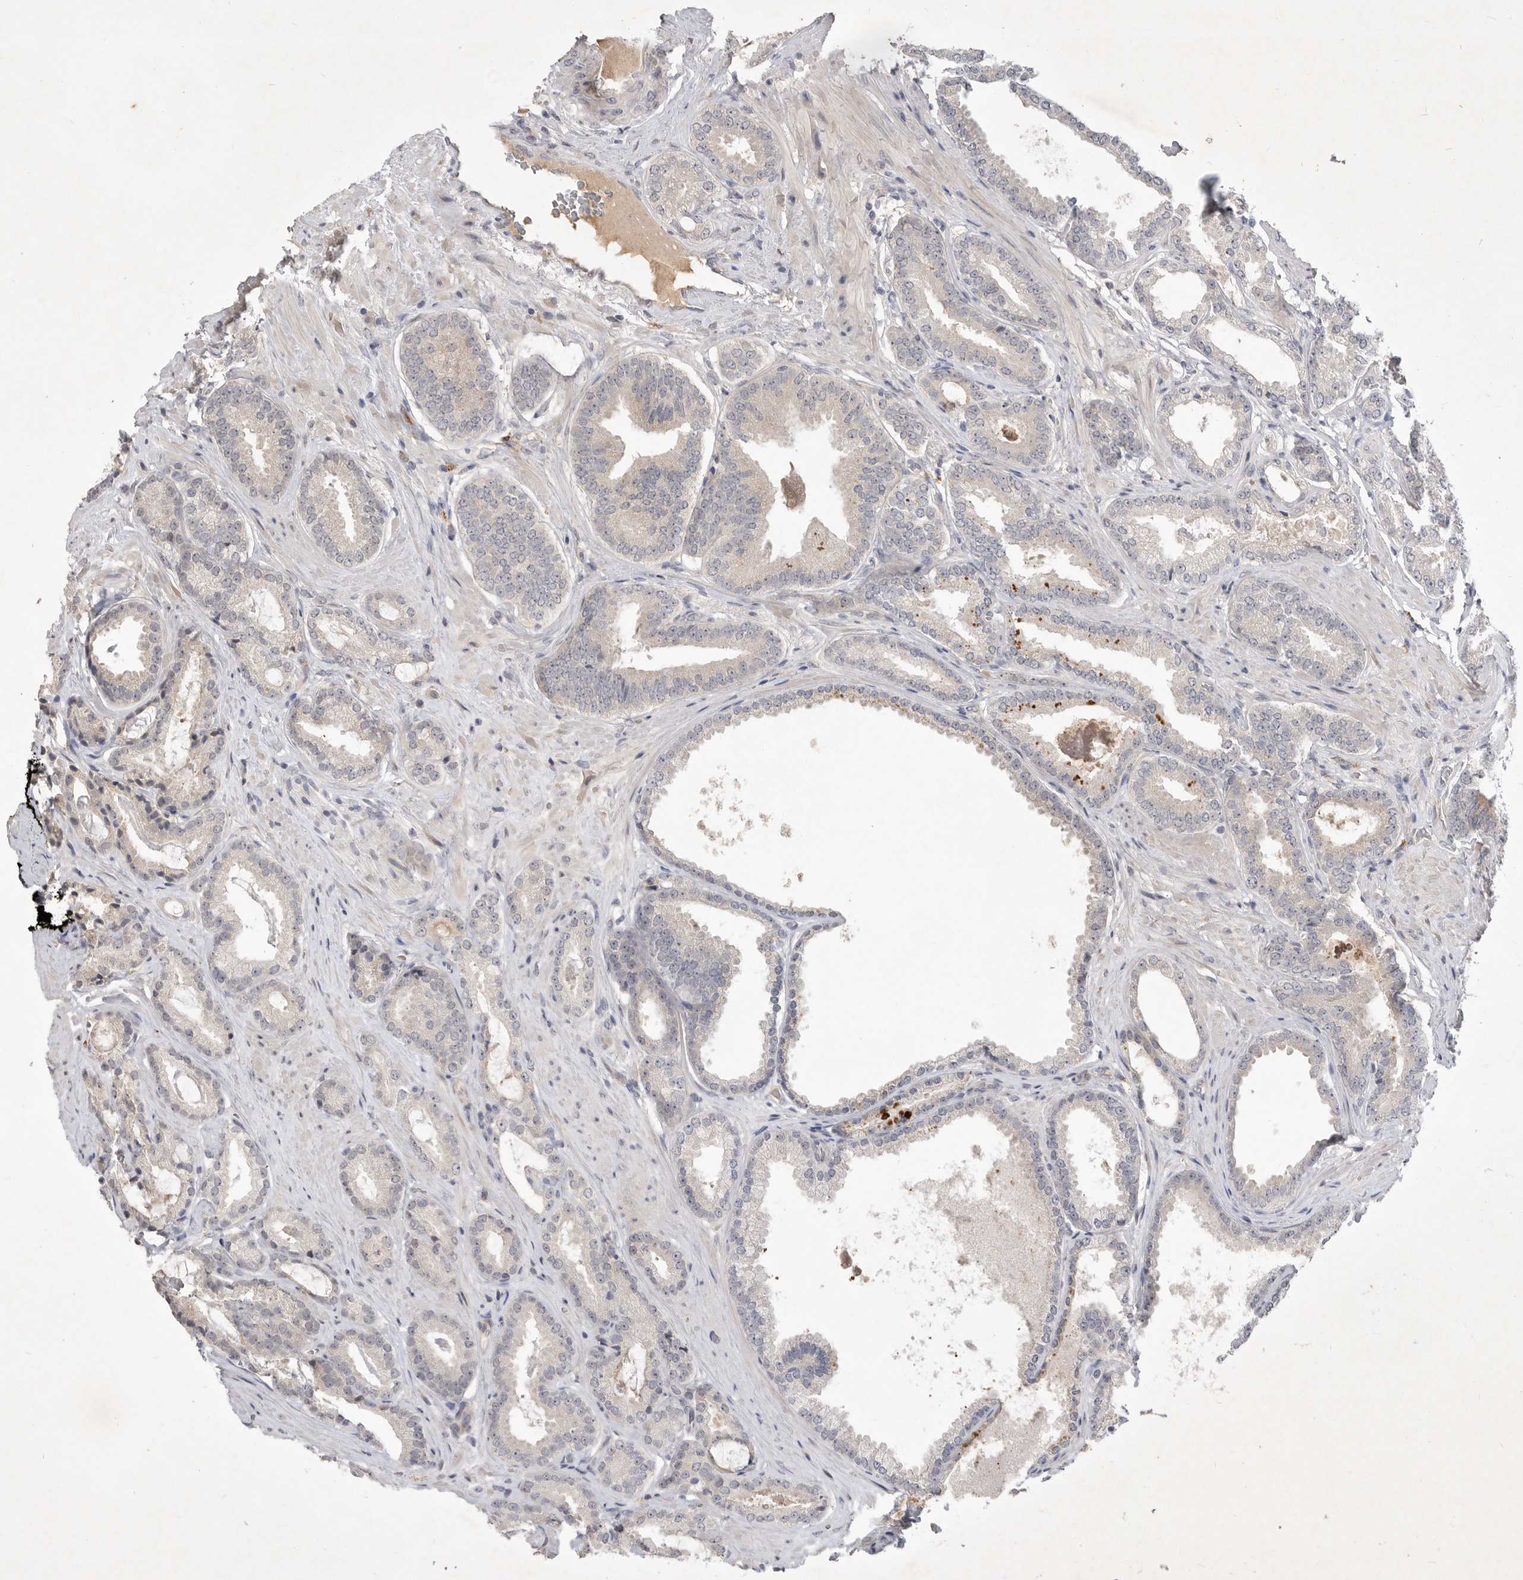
{"staining": {"intensity": "negative", "quantity": "none", "location": "none"}, "tissue": "prostate cancer", "cell_type": "Tumor cells", "image_type": "cancer", "snomed": [{"axis": "morphology", "description": "Adenocarcinoma, Low grade"}, {"axis": "topography", "description": "Prostate"}], "caption": "DAB (3,3'-diaminobenzidine) immunohistochemical staining of human prostate cancer (adenocarcinoma (low-grade)) exhibits no significant staining in tumor cells. (Stains: DAB immunohistochemistry with hematoxylin counter stain, Microscopy: brightfield microscopy at high magnification).", "gene": "ITGAD", "patient": {"sex": "male", "age": 71}}